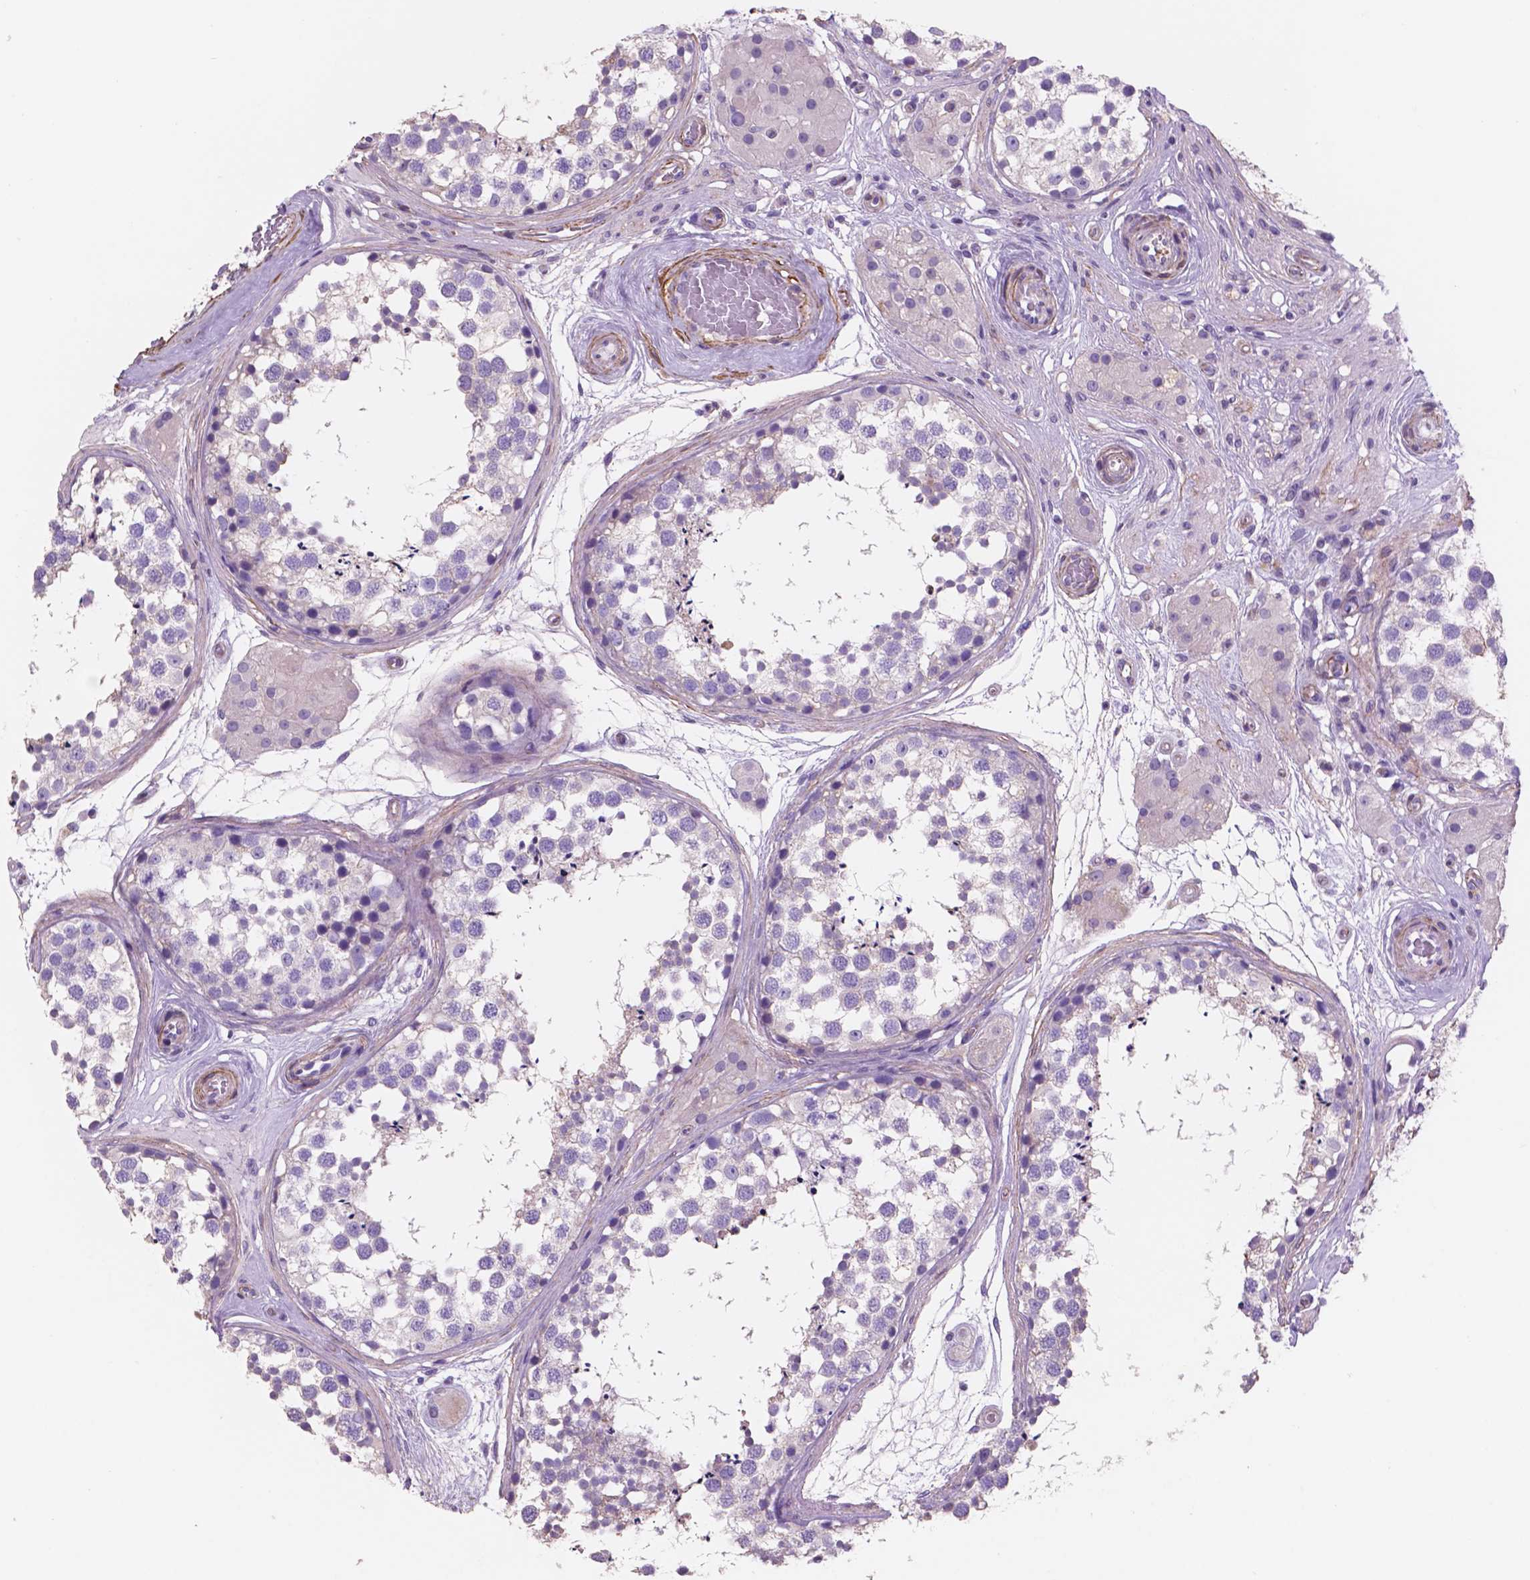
{"staining": {"intensity": "negative", "quantity": "none", "location": "none"}, "tissue": "testis", "cell_type": "Cells in seminiferous ducts", "image_type": "normal", "snomed": [{"axis": "morphology", "description": "Normal tissue, NOS"}, {"axis": "morphology", "description": "Seminoma, NOS"}, {"axis": "topography", "description": "Testis"}], "caption": "This is a histopathology image of IHC staining of benign testis, which shows no staining in cells in seminiferous ducts.", "gene": "TOR2A", "patient": {"sex": "male", "age": 65}}